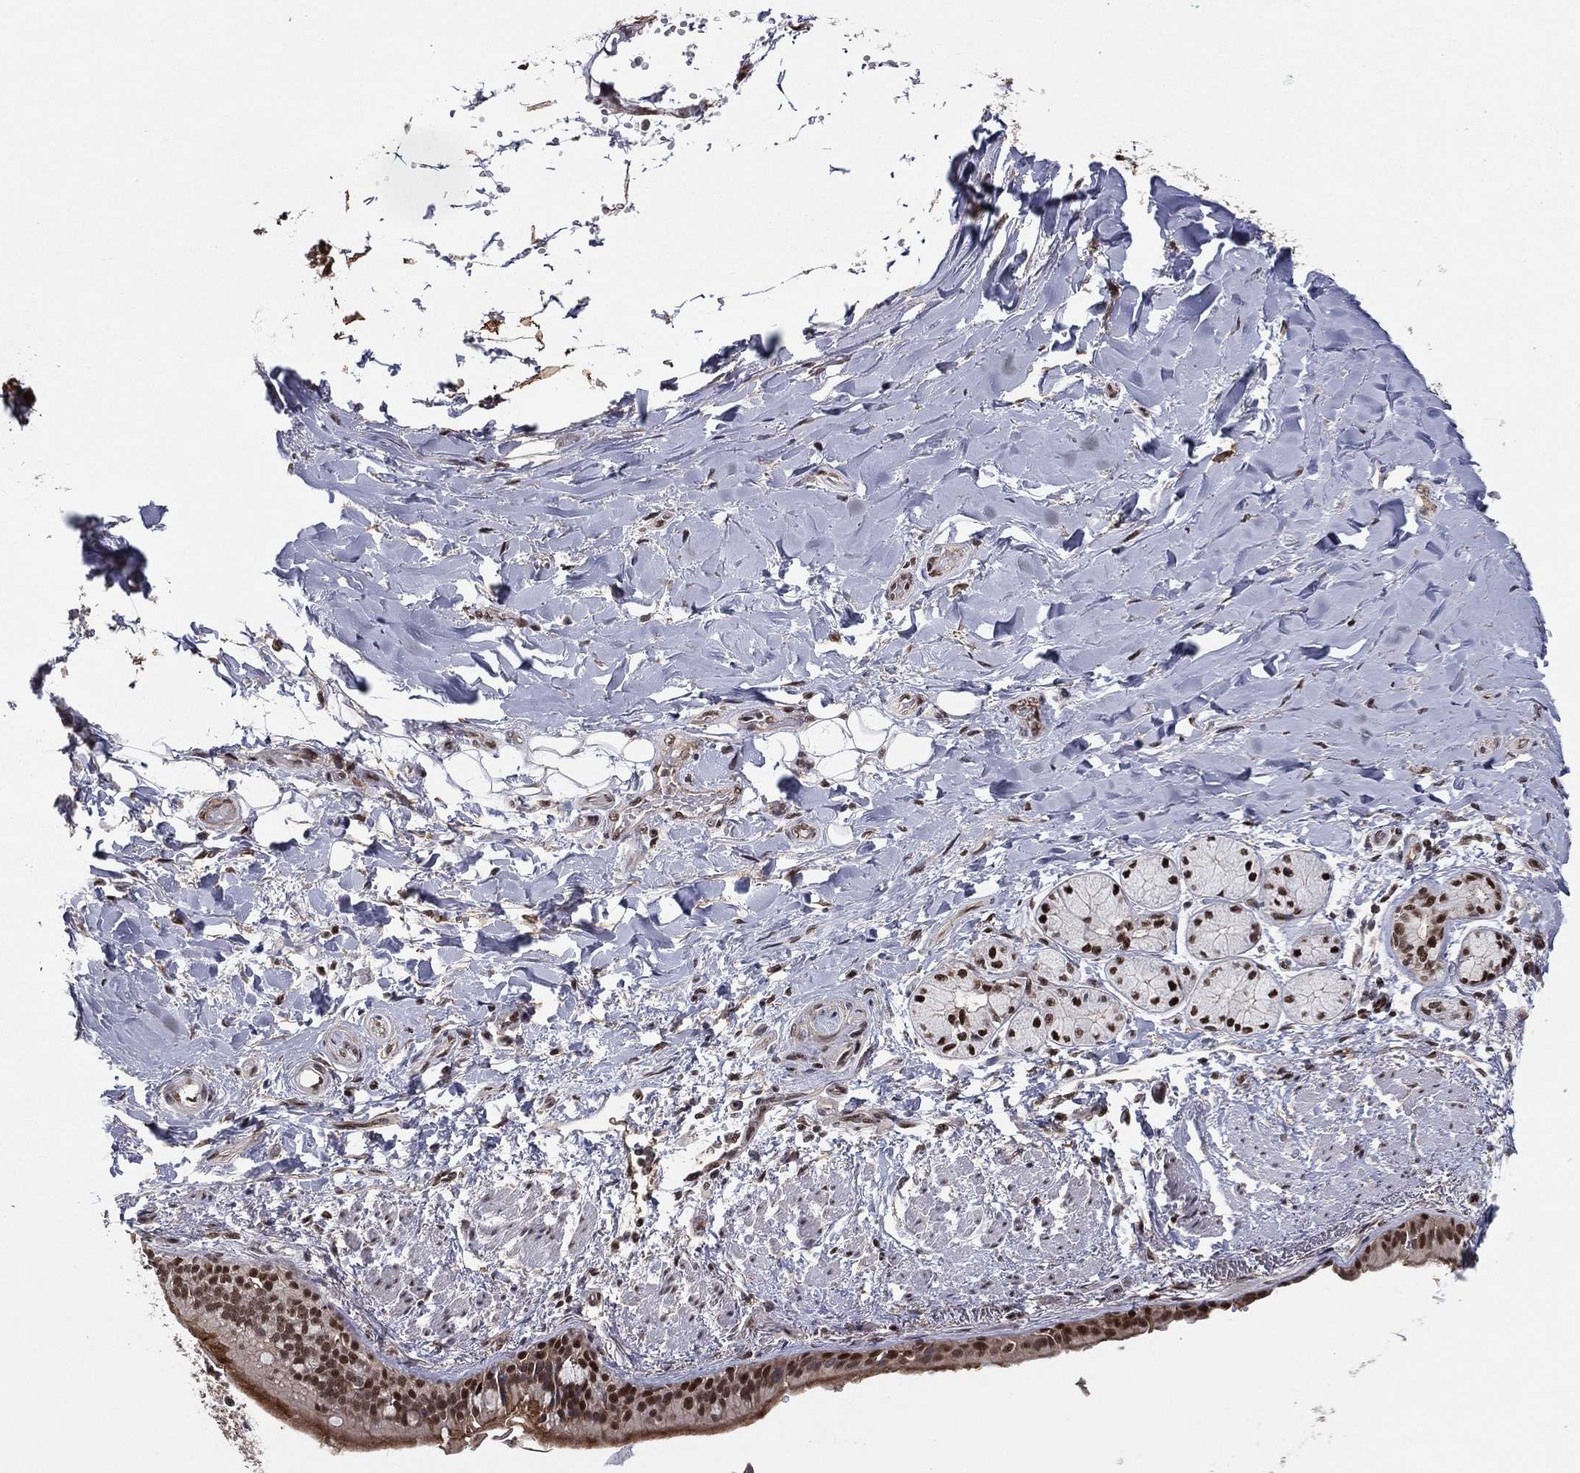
{"staining": {"intensity": "strong", "quantity": "25%-75%", "location": "nuclear"}, "tissue": "lung cancer", "cell_type": "Tumor cells", "image_type": "cancer", "snomed": [{"axis": "morphology", "description": "Squamous cell carcinoma, NOS"}, {"axis": "topography", "description": "Lung"}], "caption": "IHC staining of lung cancer, which demonstrates high levels of strong nuclear positivity in approximately 25%-75% of tumor cells indicating strong nuclear protein staining. The staining was performed using DAB (3,3'-diaminobenzidine) (brown) for protein detection and nuclei were counterstained in hematoxylin (blue).", "gene": "GPALPP1", "patient": {"sex": "male", "age": 69}}